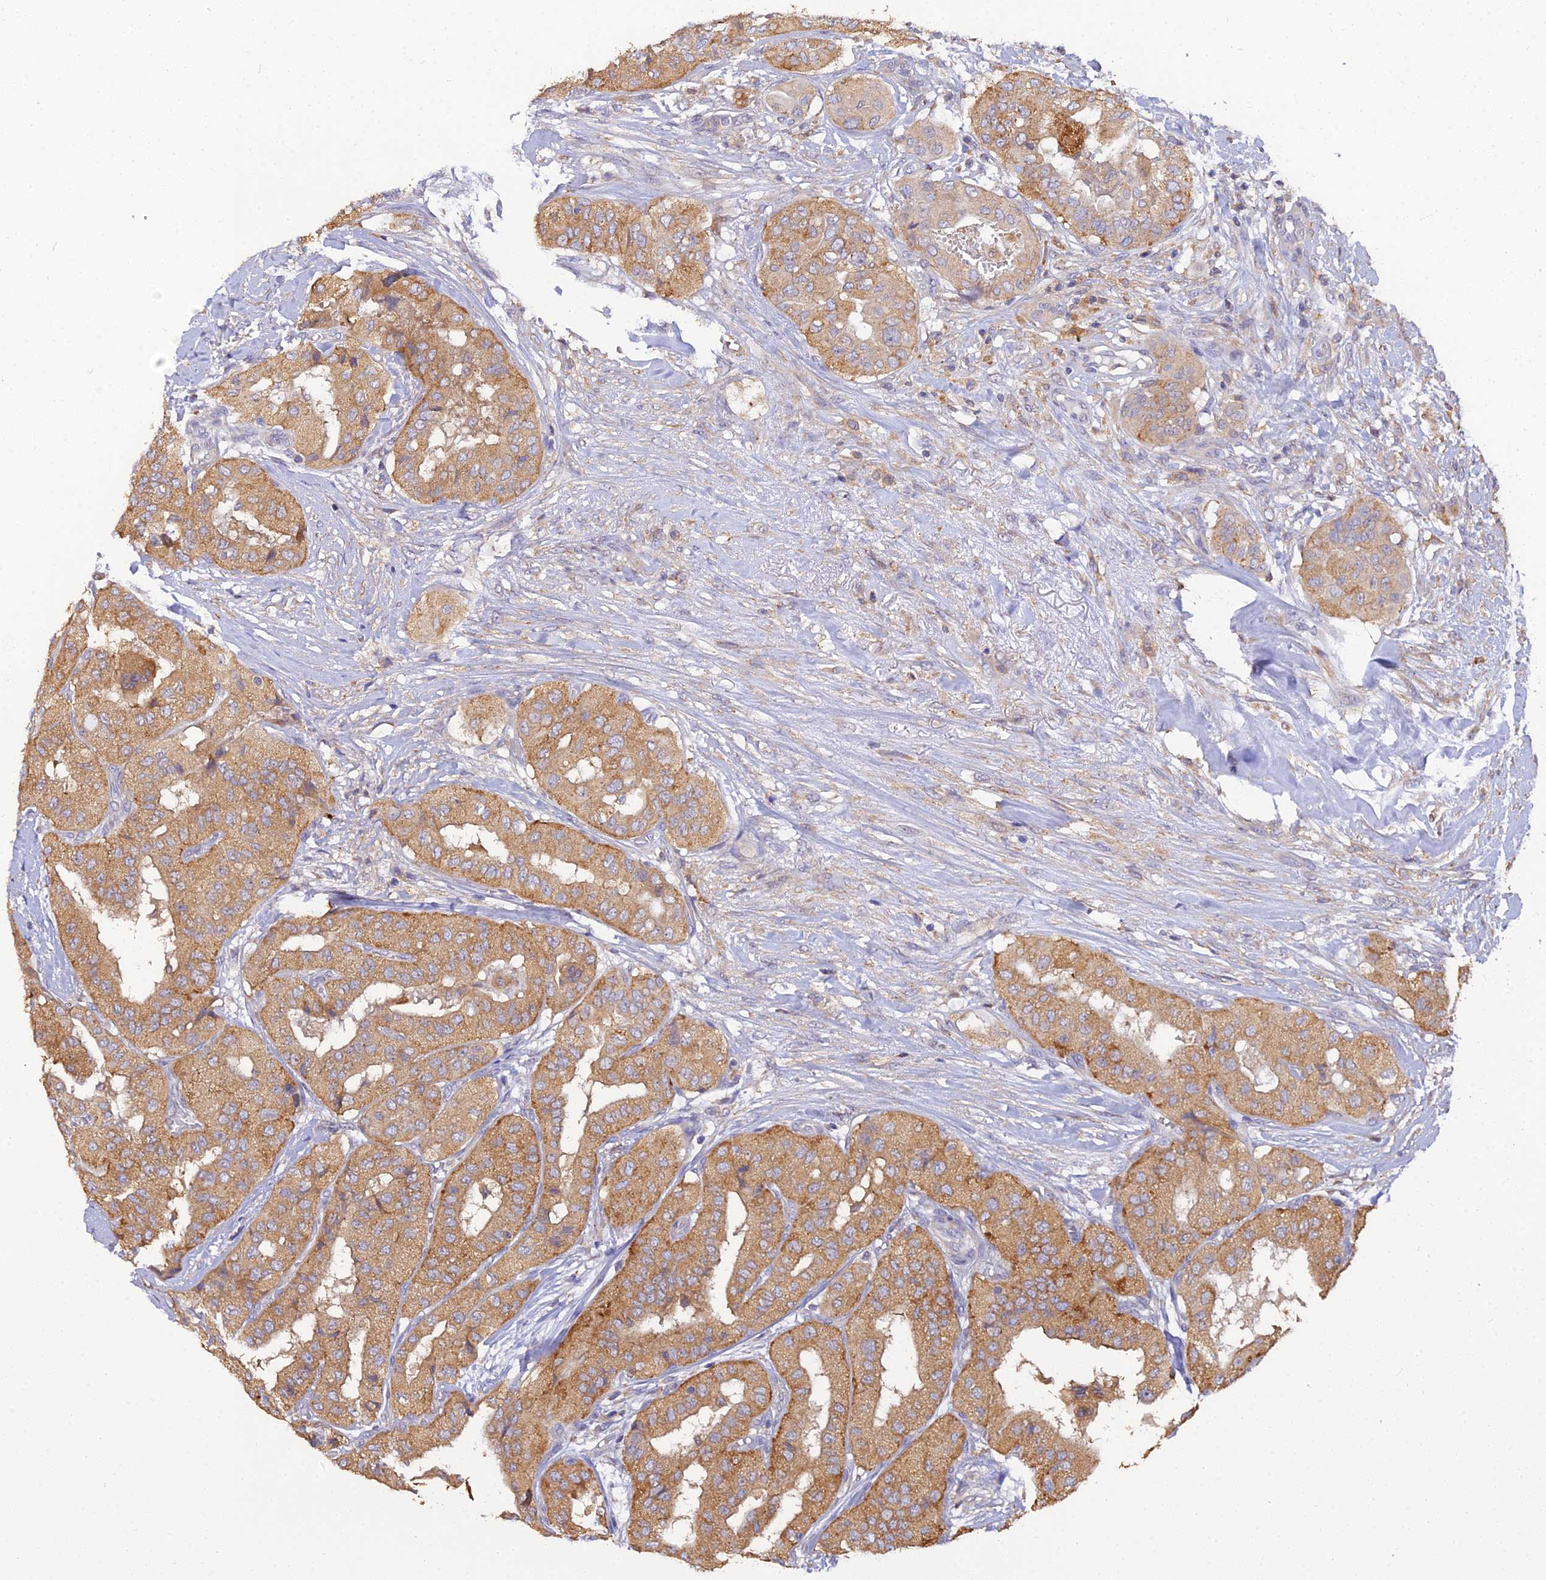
{"staining": {"intensity": "moderate", "quantity": "25%-75%", "location": "cytoplasmic/membranous"}, "tissue": "thyroid cancer", "cell_type": "Tumor cells", "image_type": "cancer", "snomed": [{"axis": "morphology", "description": "Papillary adenocarcinoma, NOS"}, {"axis": "topography", "description": "Thyroid gland"}], "caption": "This image demonstrates IHC staining of human thyroid papillary adenocarcinoma, with medium moderate cytoplasmic/membranous expression in approximately 25%-75% of tumor cells.", "gene": "ARL8B", "patient": {"sex": "female", "age": 59}}